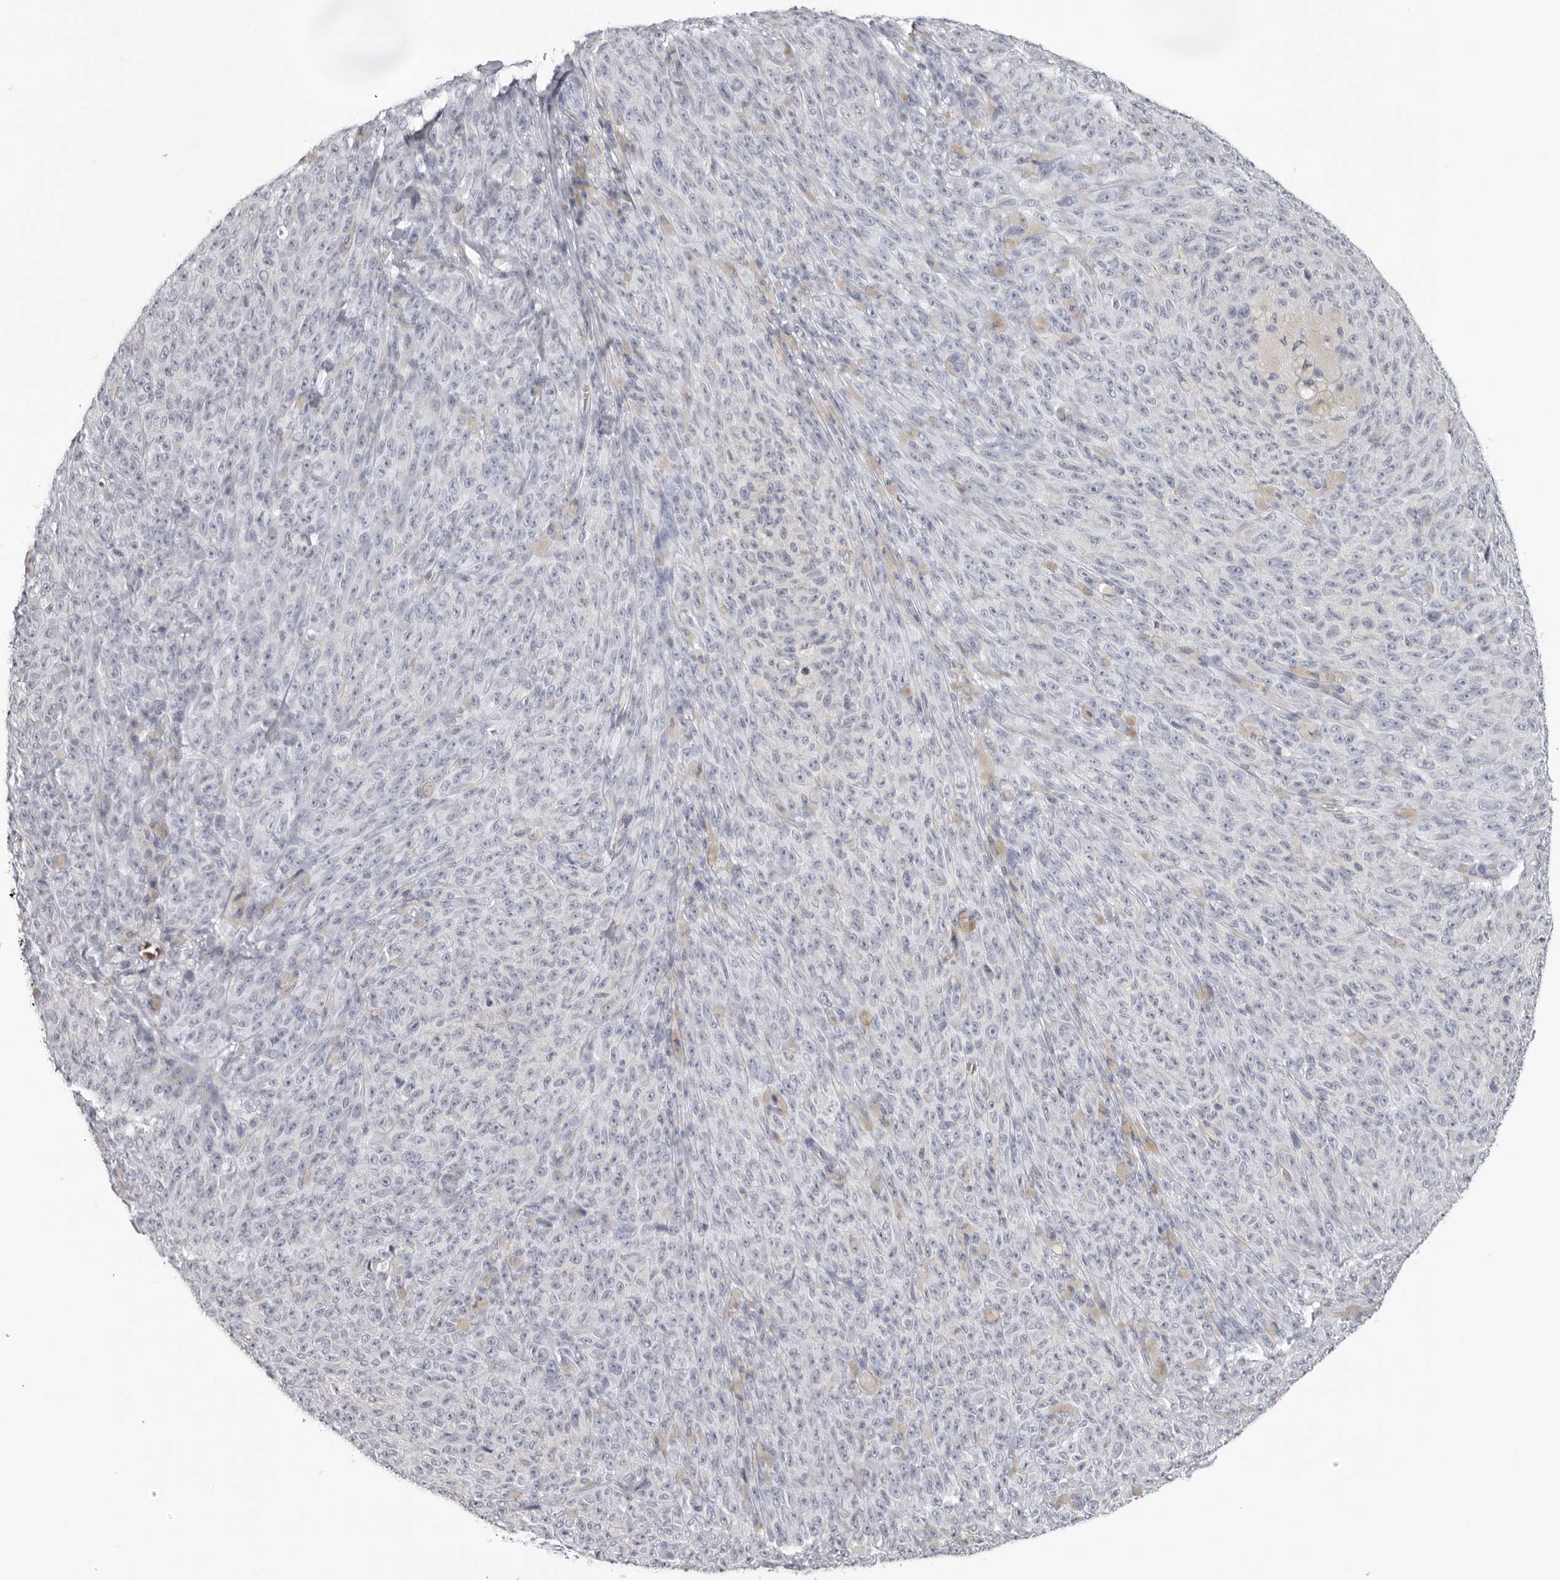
{"staining": {"intensity": "negative", "quantity": "none", "location": "none"}, "tissue": "melanoma", "cell_type": "Tumor cells", "image_type": "cancer", "snomed": [{"axis": "morphology", "description": "Malignant melanoma, NOS"}, {"axis": "topography", "description": "Skin"}], "caption": "Malignant melanoma stained for a protein using immunohistochemistry demonstrates no positivity tumor cells.", "gene": "EPB41", "patient": {"sex": "female", "age": 82}}